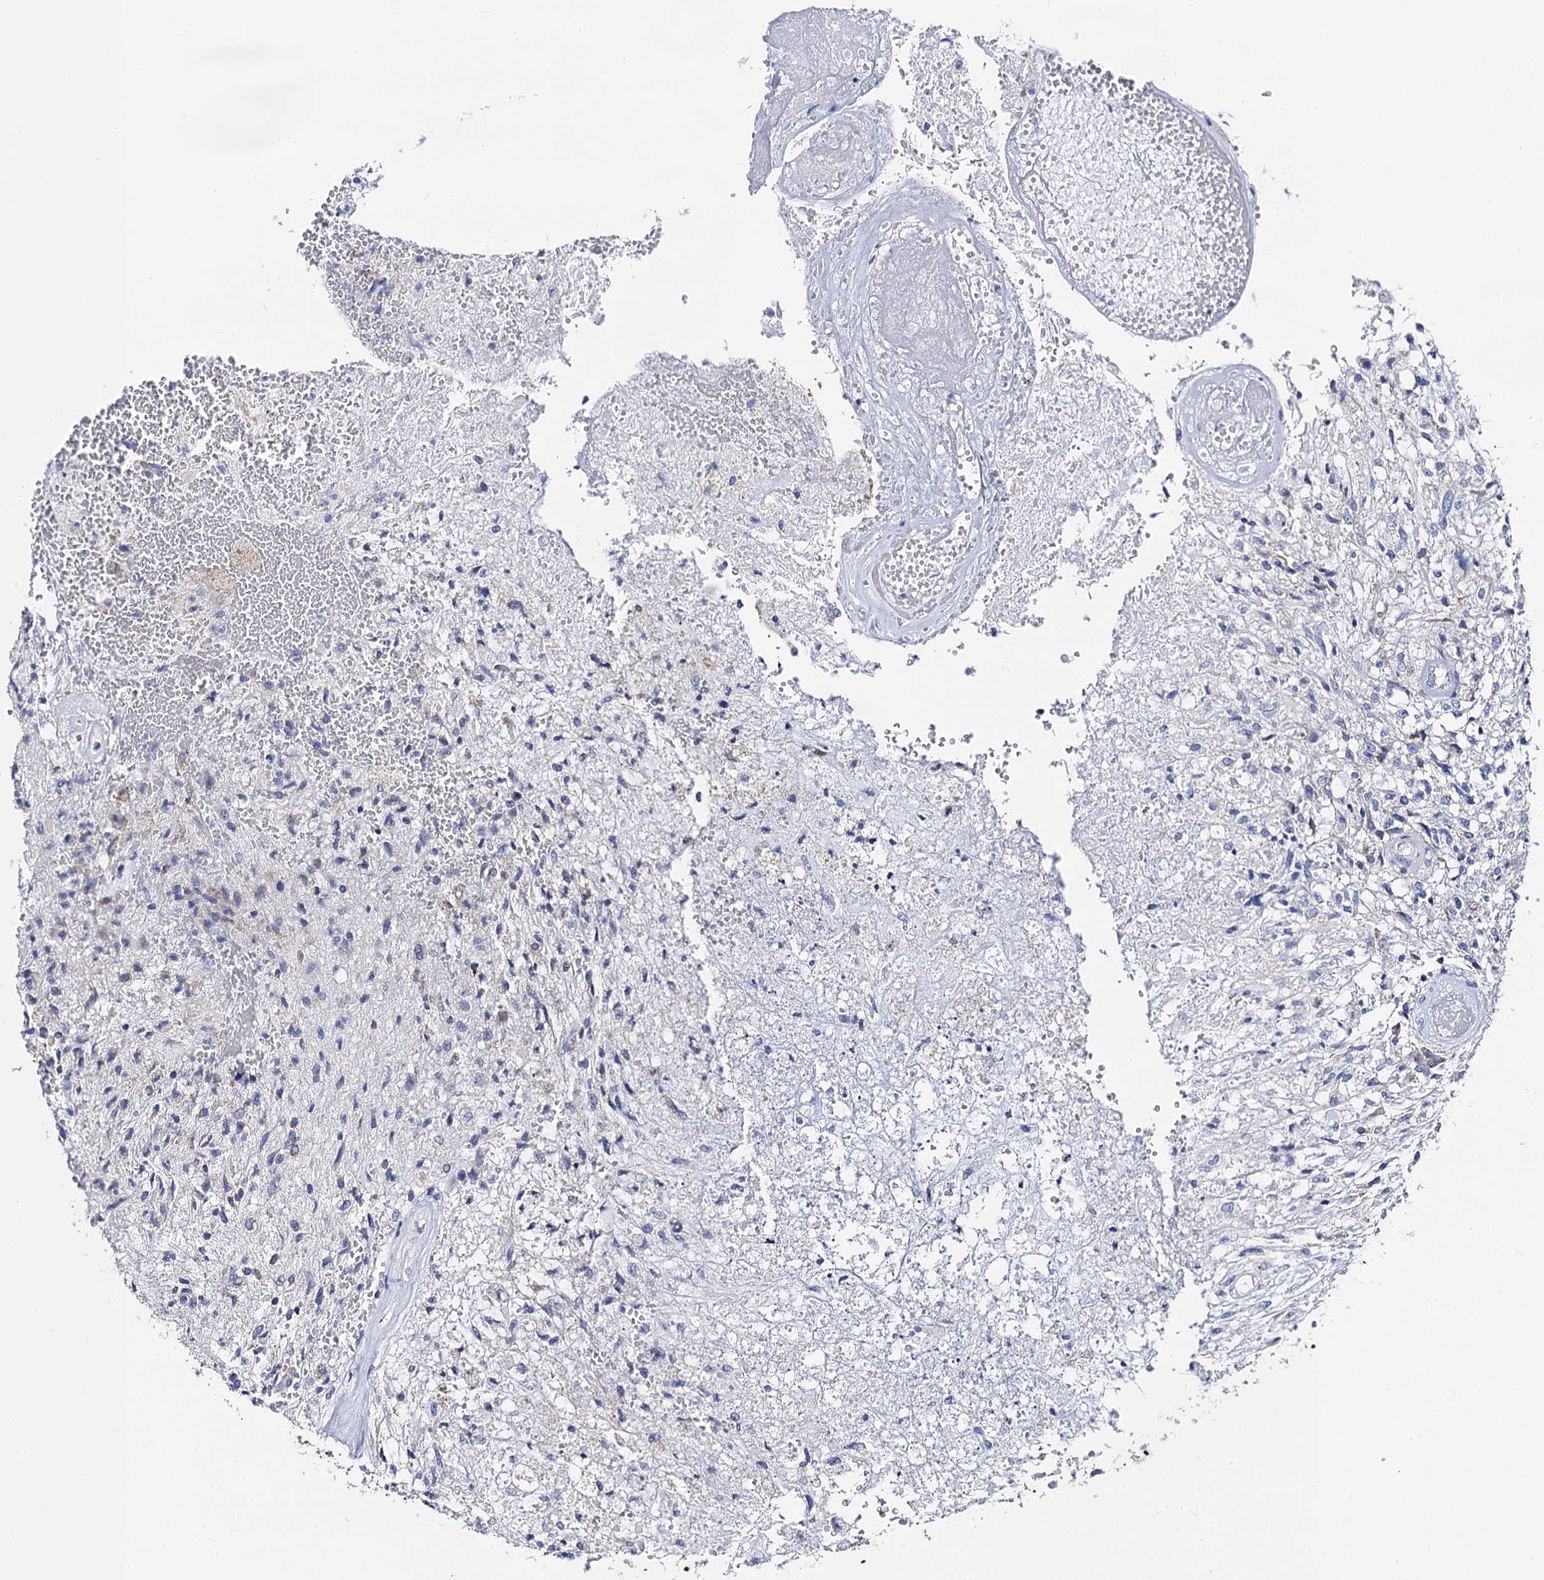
{"staining": {"intensity": "negative", "quantity": "none", "location": "none"}, "tissue": "glioma", "cell_type": "Tumor cells", "image_type": "cancer", "snomed": [{"axis": "morphology", "description": "Glioma, malignant, High grade"}, {"axis": "topography", "description": "Brain"}], "caption": "IHC micrograph of malignant glioma (high-grade) stained for a protein (brown), which demonstrates no staining in tumor cells.", "gene": "ACADSB", "patient": {"sex": "male", "age": 56}}